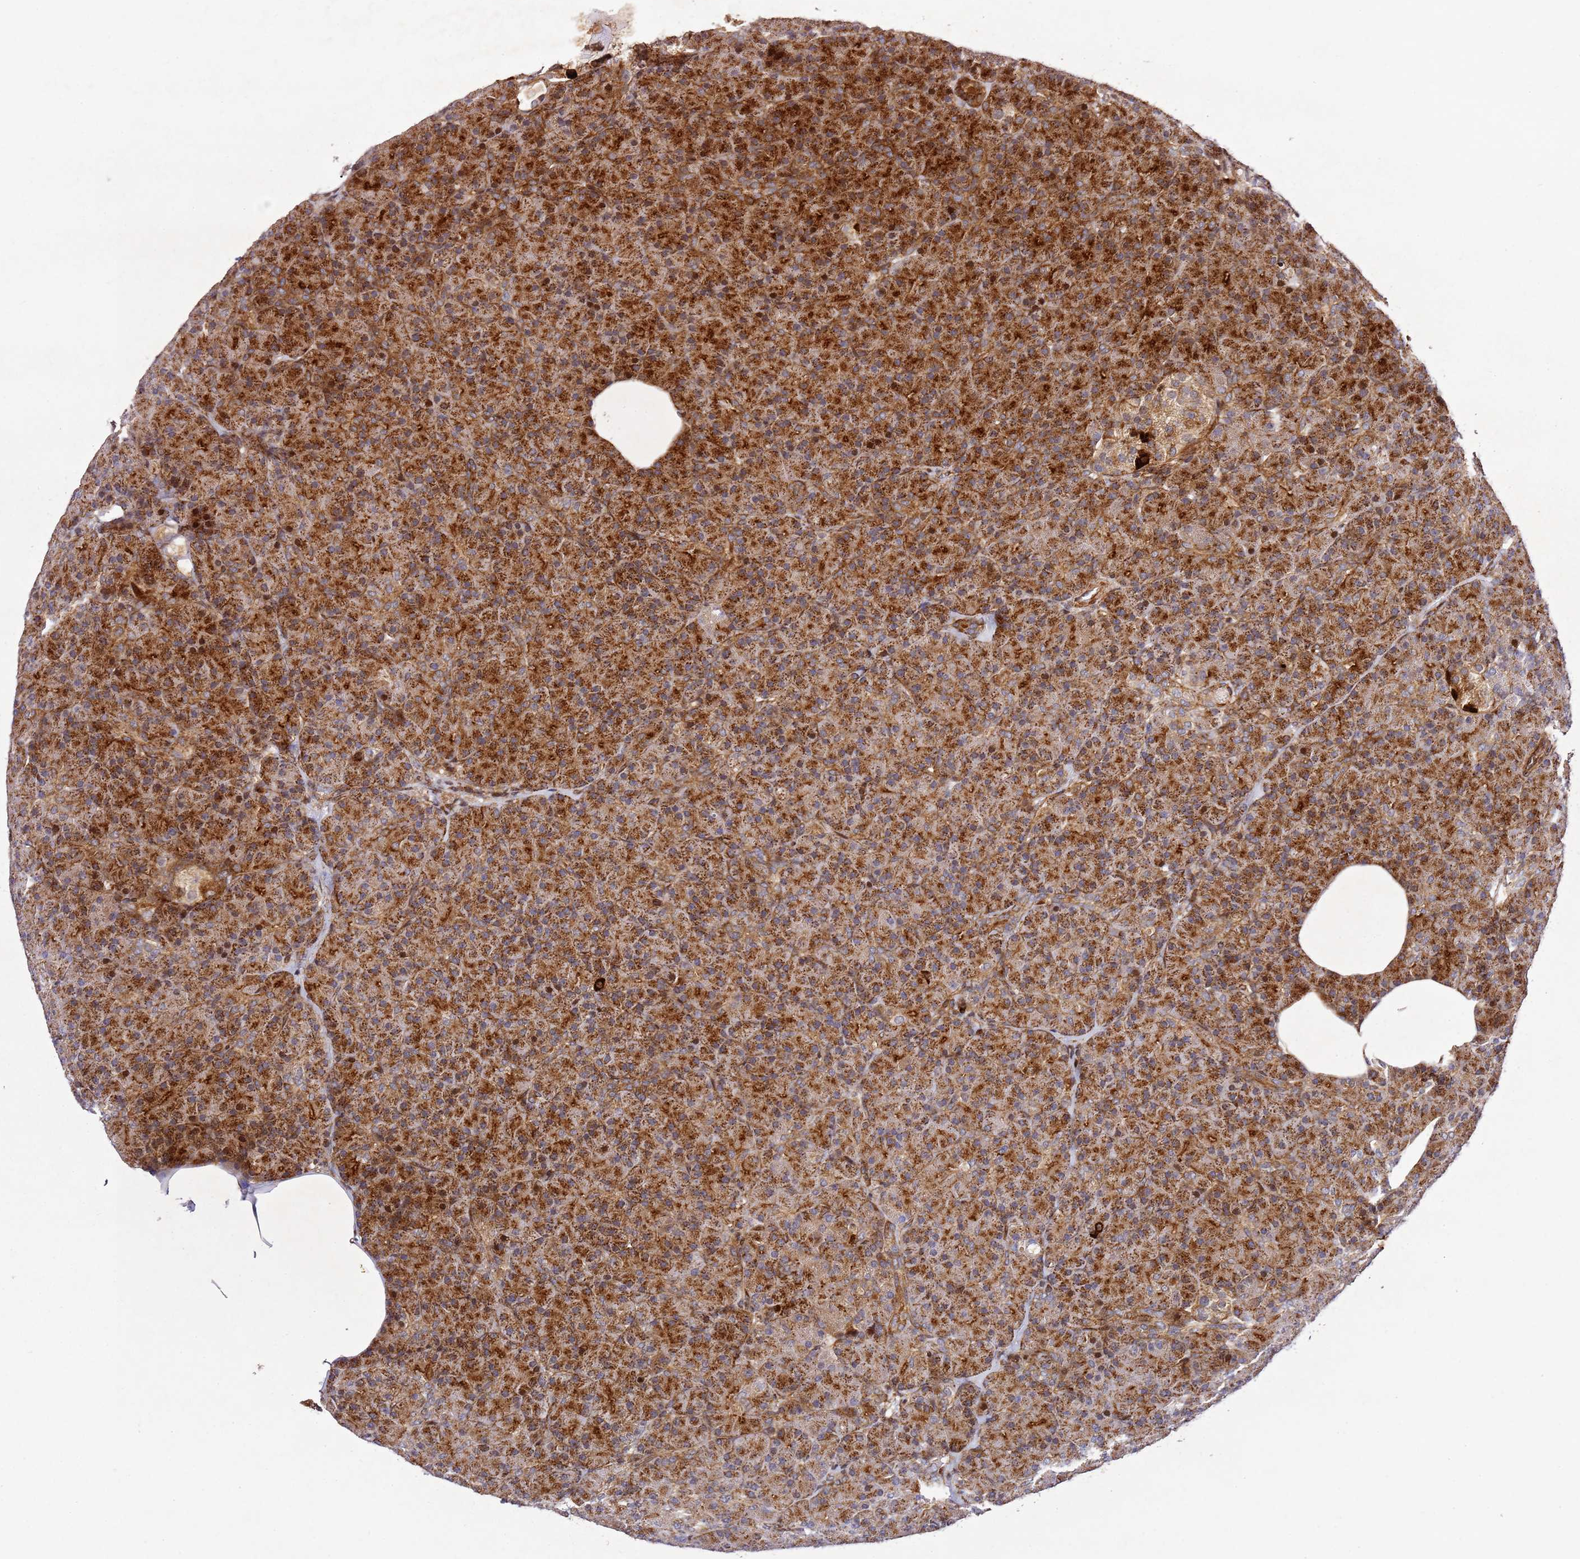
{"staining": {"intensity": "strong", "quantity": ">75%", "location": "cytoplasmic/membranous"}, "tissue": "pancreas", "cell_type": "Exocrine glandular cells", "image_type": "normal", "snomed": [{"axis": "morphology", "description": "Normal tissue, NOS"}, {"axis": "topography", "description": "Pancreas"}], "caption": "Immunohistochemistry photomicrograph of benign pancreas stained for a protein (brown), which demonstrates high levels of strong cytoplasmic/membranous positivity in about >75% of exocrine glandular cells.", "gene": "ZNF296", "patient": {"sex": "female", "age": 43}}